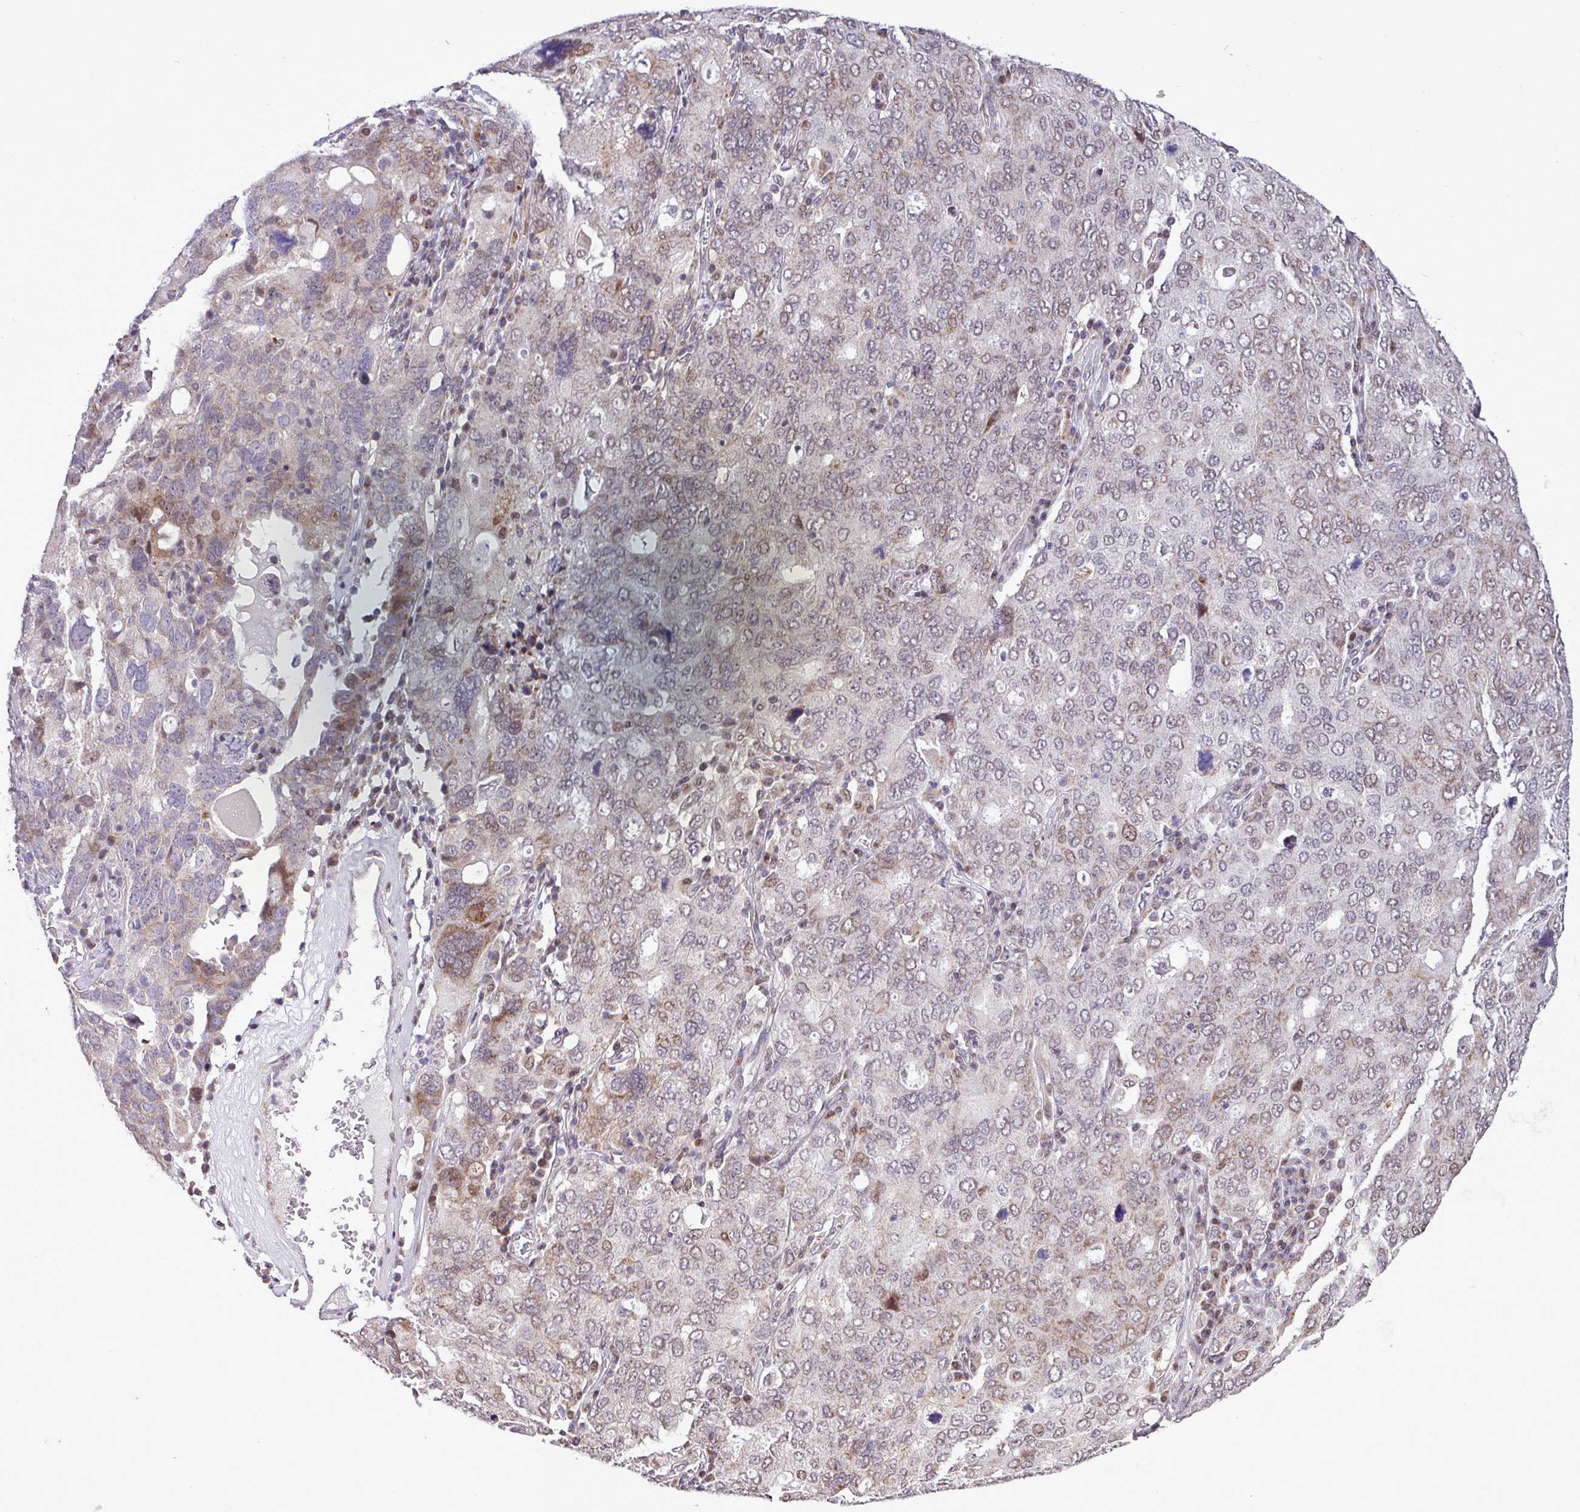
{"staining": {"intensity": "weak", "quantity": "25%-75%", "location": "cytoplasmic/membranous"}, "tissue": "ovarian cancer", "cell_type": "Tumor cells", "image_type": "cancer", "snomed": [{"axis": "morphology", "description": "Carcinoma, endometroid"}, {"axis": "topography", "description": "Ovary"}], "caption": "High-magnification brightfield microscopy of endometroid carcinoma (ovarian) stained with DAB (brown) and counterstained with hematoxylin (blue). tumor cells exhibit weak cytoplasmic/membranous staining is present in approximately25%-75% of cells.", "gene": "ZNF354A", "patient": {"sex": "female", "age": 62}}